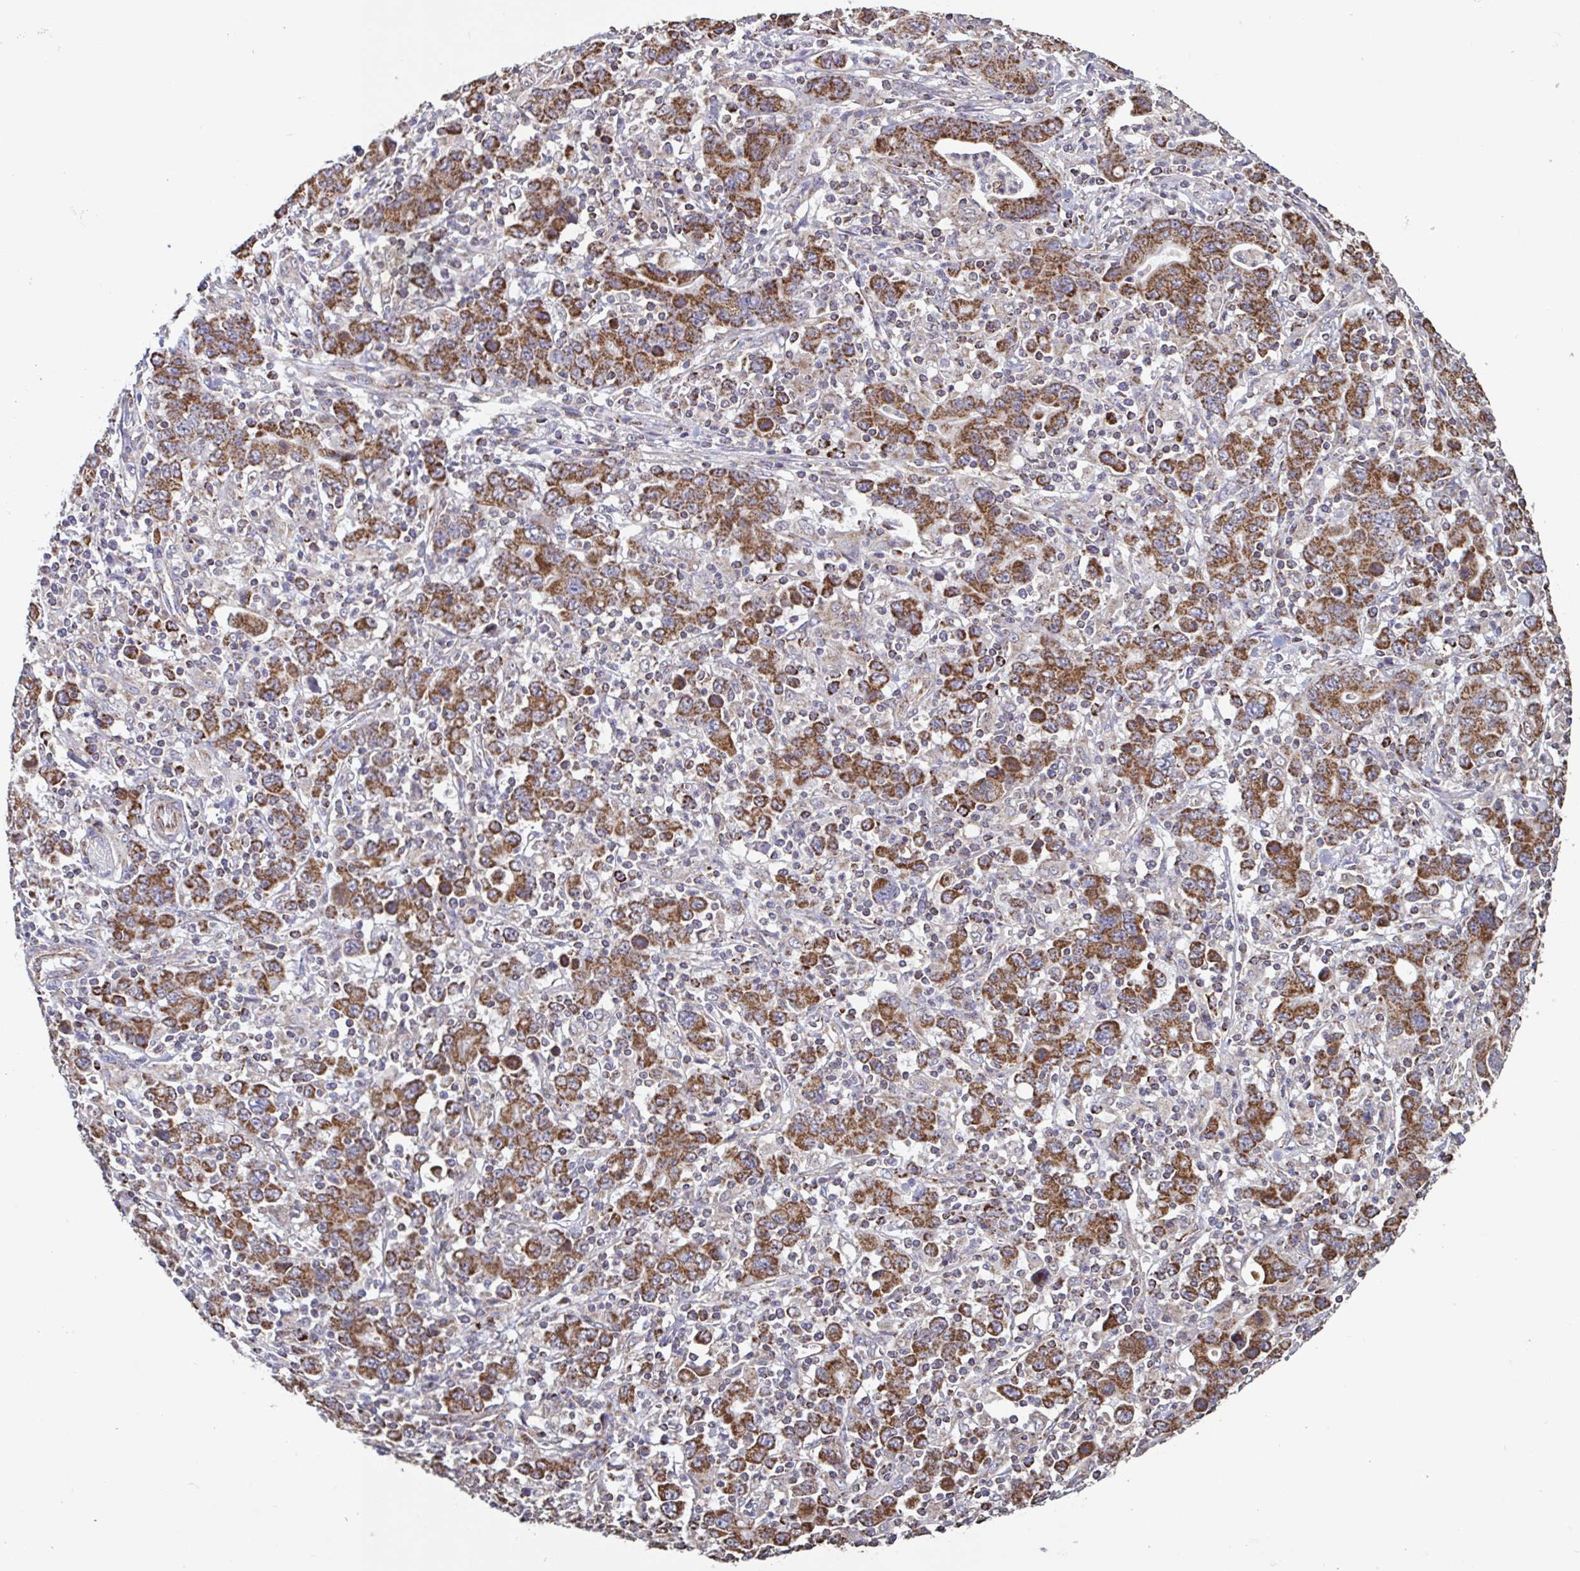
{"staining": {"intensity": "moderate", "quantity": ">75%", "location": "cytoplasmic/membranous"}, "tissue": "stomach cancer", "cell_type": "Tumor cells", "image_type": "cancer", "snomed": [{"axis": "morphology", "description": "Adenocarcinoma, NOS"}, {"axis": "topography", "description": "Stomach, upper"}], "caption": "Protein expression analysis of human stomach cancer (adenocarcinoma) reveals moderate cytoplasmic/membranous positivity in approximately >75% of tumor cells. Nuclei are stained in blue.", "gene": "DIP2B", "patient": {"sex": "male", "age": 69}}